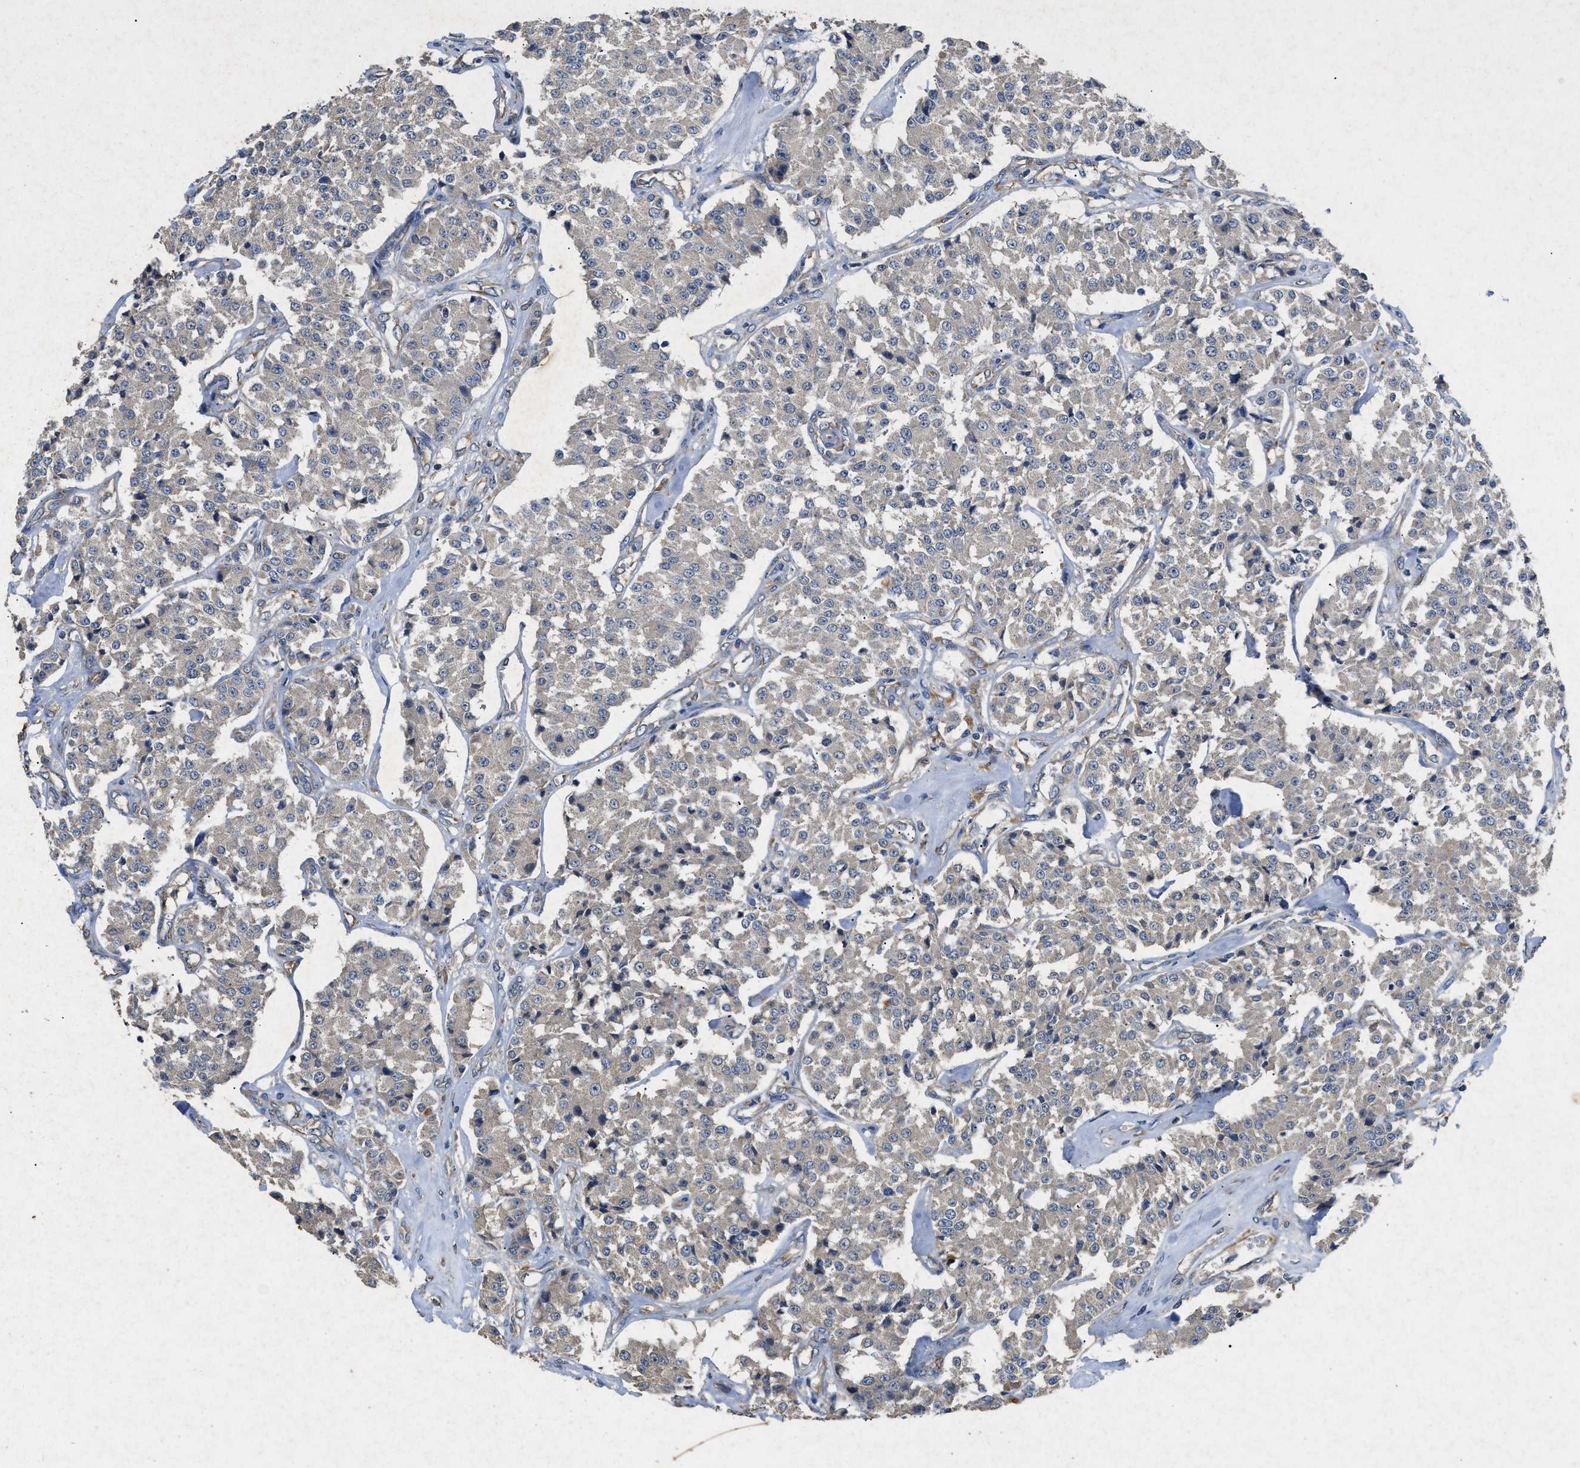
{"staining": {"intensity": "weak", "quantity": ">75%", "location": "cytoplasmic/membranous"}, "tissue": "carcinoid", "cell_type": "Tumor cells", "image_type": "cancer", "snomed": [{"axis": "morphology", "description": "Carcinoid, malignant, NOS"}, {"axis": "topography", "description": "Pancreas"}], "caption": "An image showing weak cytoplasmic/membranous expression in approximately >75% of tumor cells in carcinoid, as visualized by brown immunohistochemical staining.", "gene": "CDK15", "patient": {"sex": "male", "age": 41}}